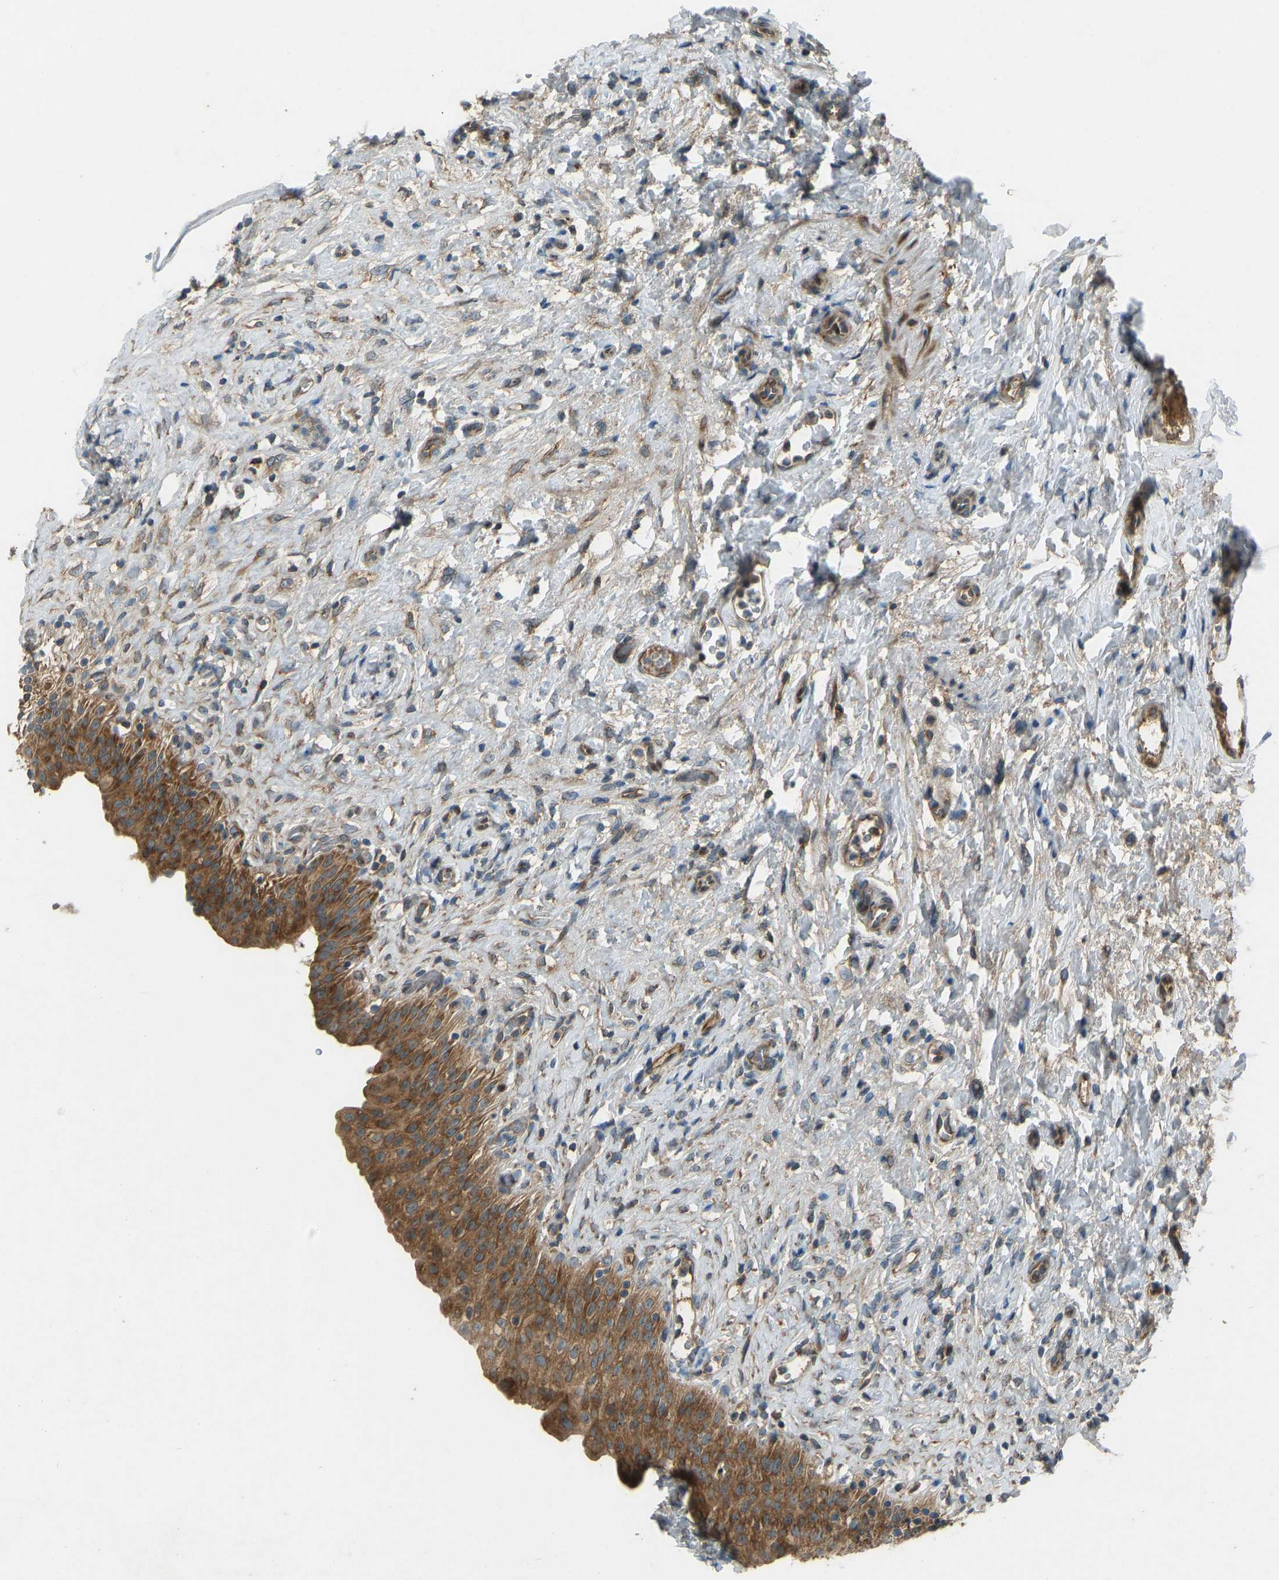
{"staining": {"intensity": "strong", "quantity": ">75%", "location": "cytoplasmic/membranous"}, "tissue": "urinary bladder", "cell_type": "Urothelial cells", "image_type": "normal", "snomed": [{"axis": "morphology", "description": "Urothelial carcinoma, High grade"}, {"axis": "topography", "description": "Urinary bladder"}], "caption": "IHC staining of normal urinary bladder, which exhibits high levels of strong cytoplasmic/membranous positivity in approximately >75% of urothelial cells indicating strong cytoplasmic/membranous protein staining. The staining was performed using DAB (brown) for protein detection and nuclei were counterstained in hematoxylin (blue).", "gene": "STAU2", "patient": {"sex": "male", "age": 46}}